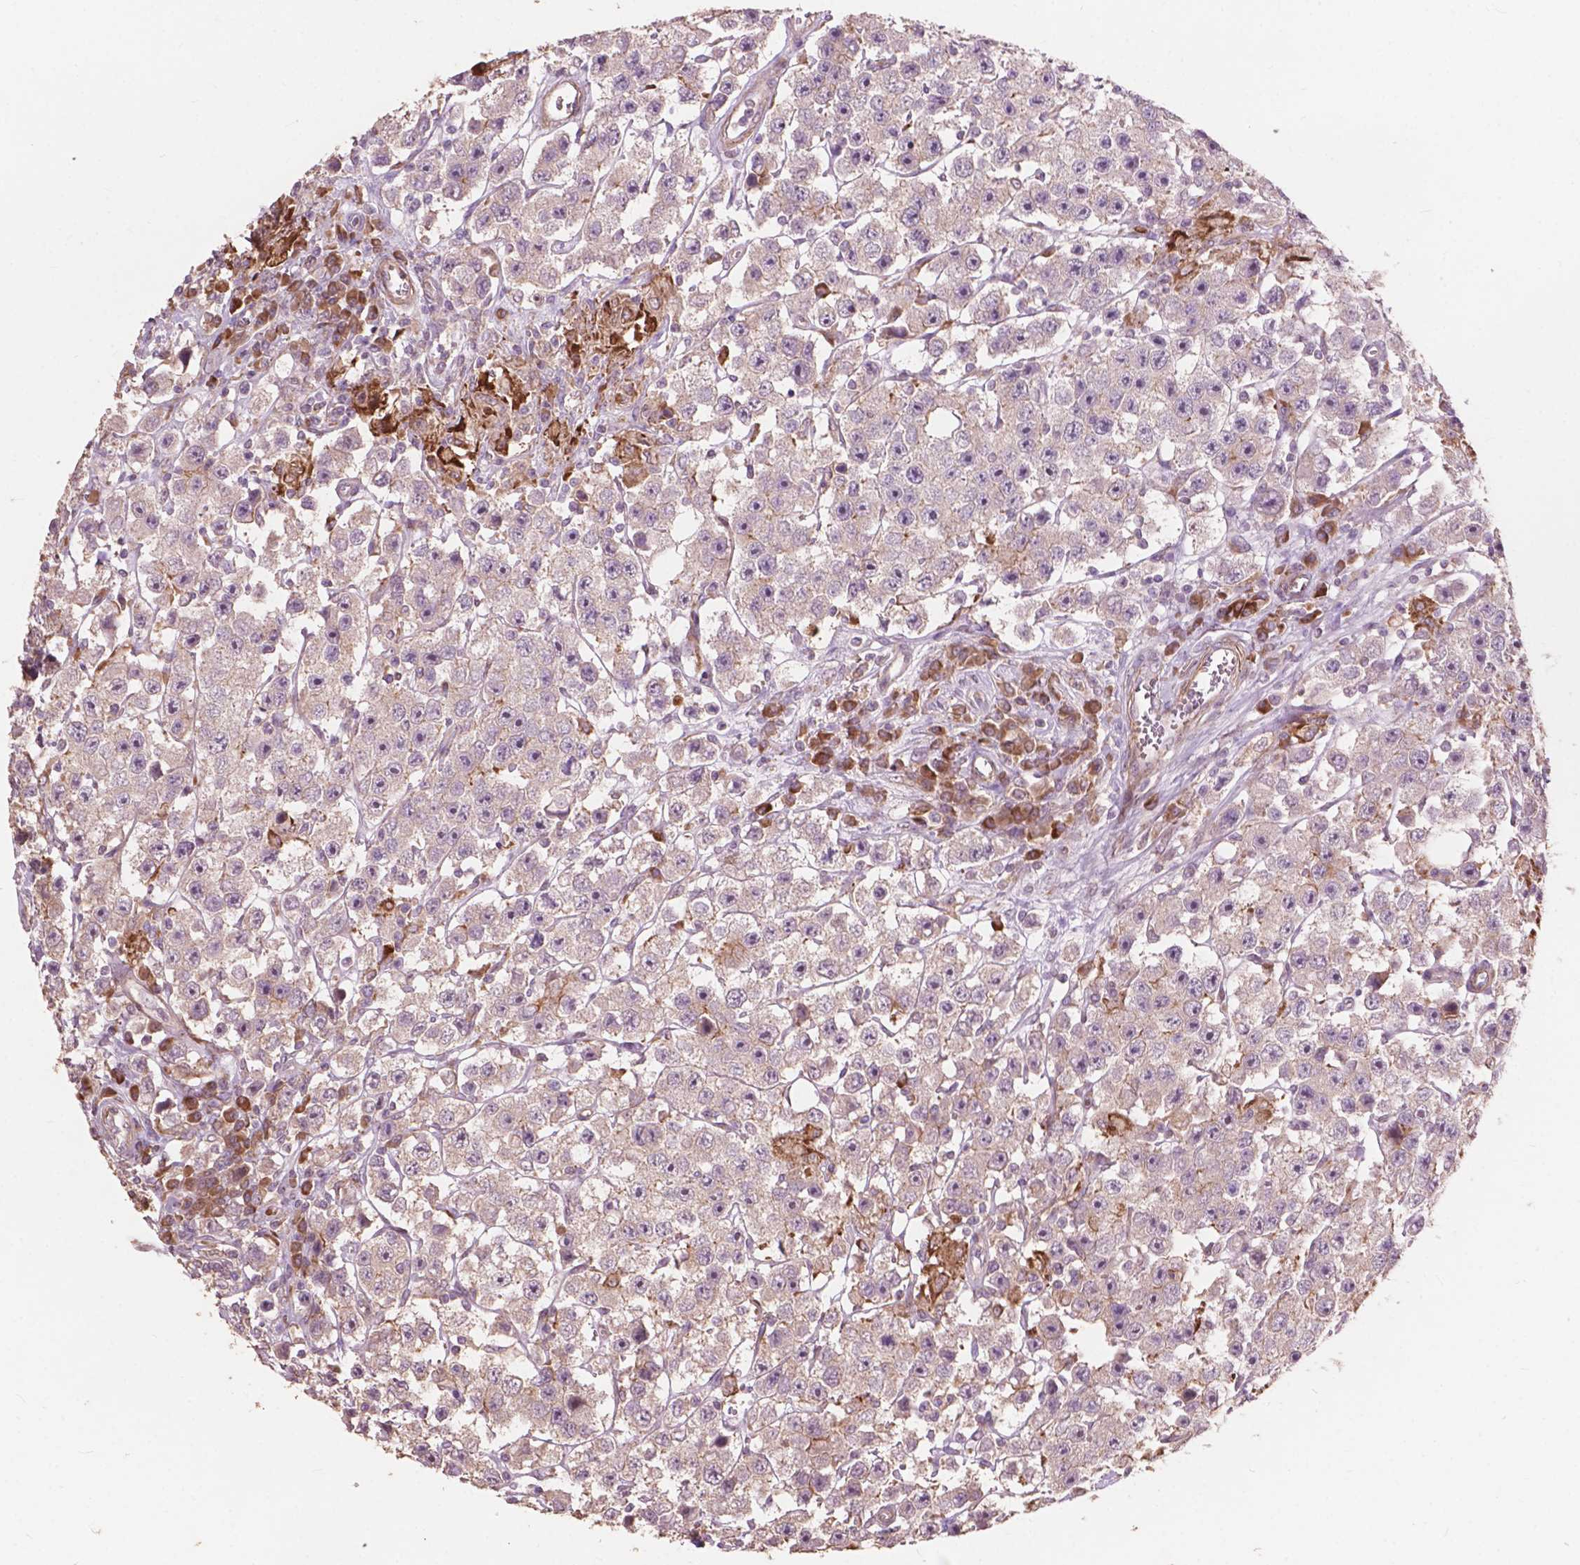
{"staining": {"intensity": "negative", "quantity": "none", "location": "none"}, "tissue": "testis cancer", "cell_type": "Tumor cells", "image_type": "cancer", "snomed": [{"axis": "morphology", "description": "Seminoma, NOS"}, {"axis": "topography", "description": "Testis"}], "caption": "Immunohistochemistry histopathology image of neoplastic tissue: seminoma (testis) stained with DAB reveals no significant protein expression in tumor cells.", "gene": "FNIP1", "patient": {"sex": "male", "age": 45}}